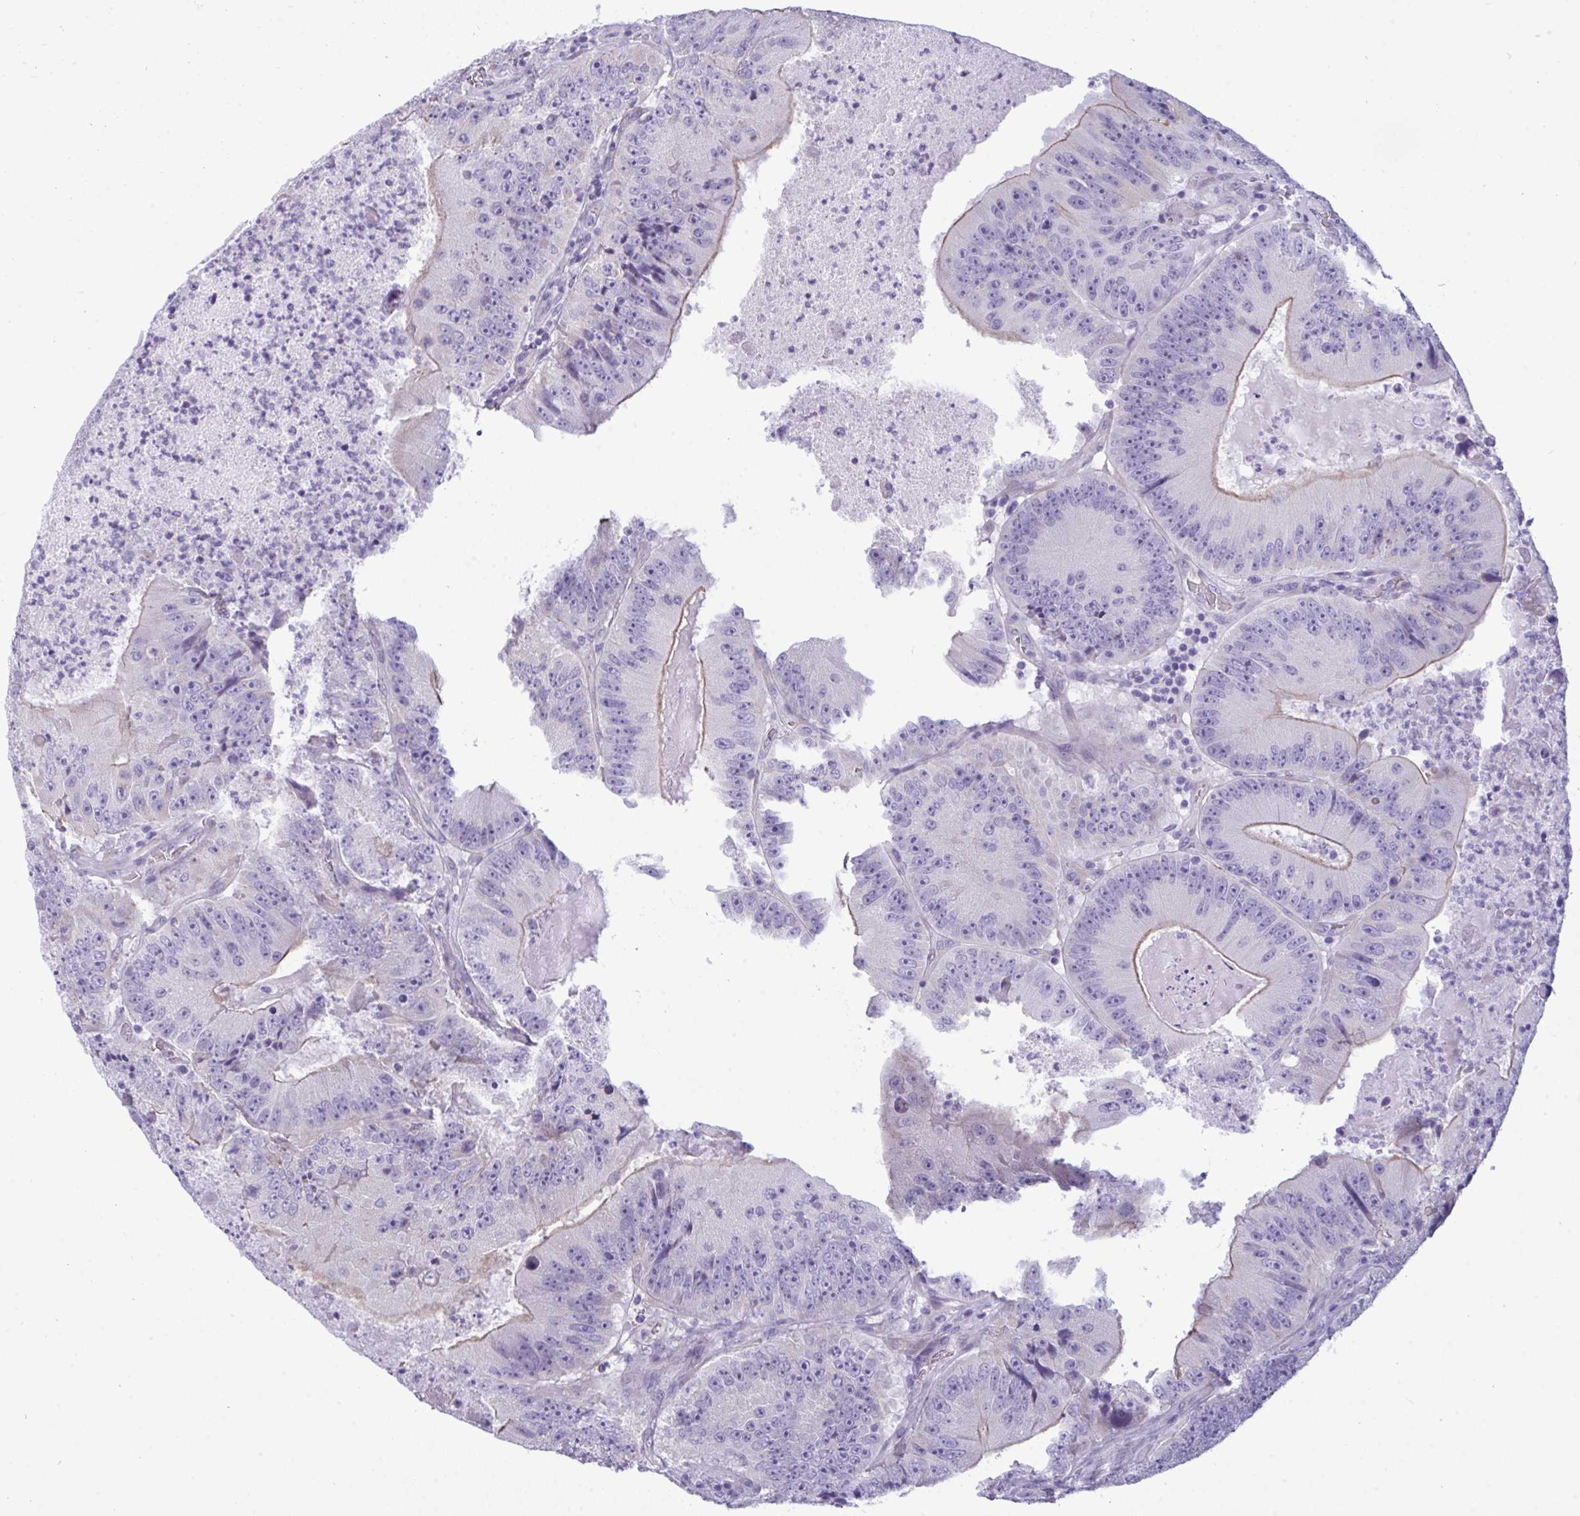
{"staining": {"intensity": "negative", "quantity": "none", "location": "none"}, "tissue": "colorectal cancer", "cell_type": "Tumor cells", "image_type": "cancer", "snomed": [{"axis": "morphology", "description": "Adenocarcinoma, NOS"}, {"axis": "topography", "description": "Colon"}], "caption": "Tumor cells are negative for protein expression in human colorectal adenocarcinoma.", "gene": "MYH10", "patient": {"sex": "female", "age": 86}}